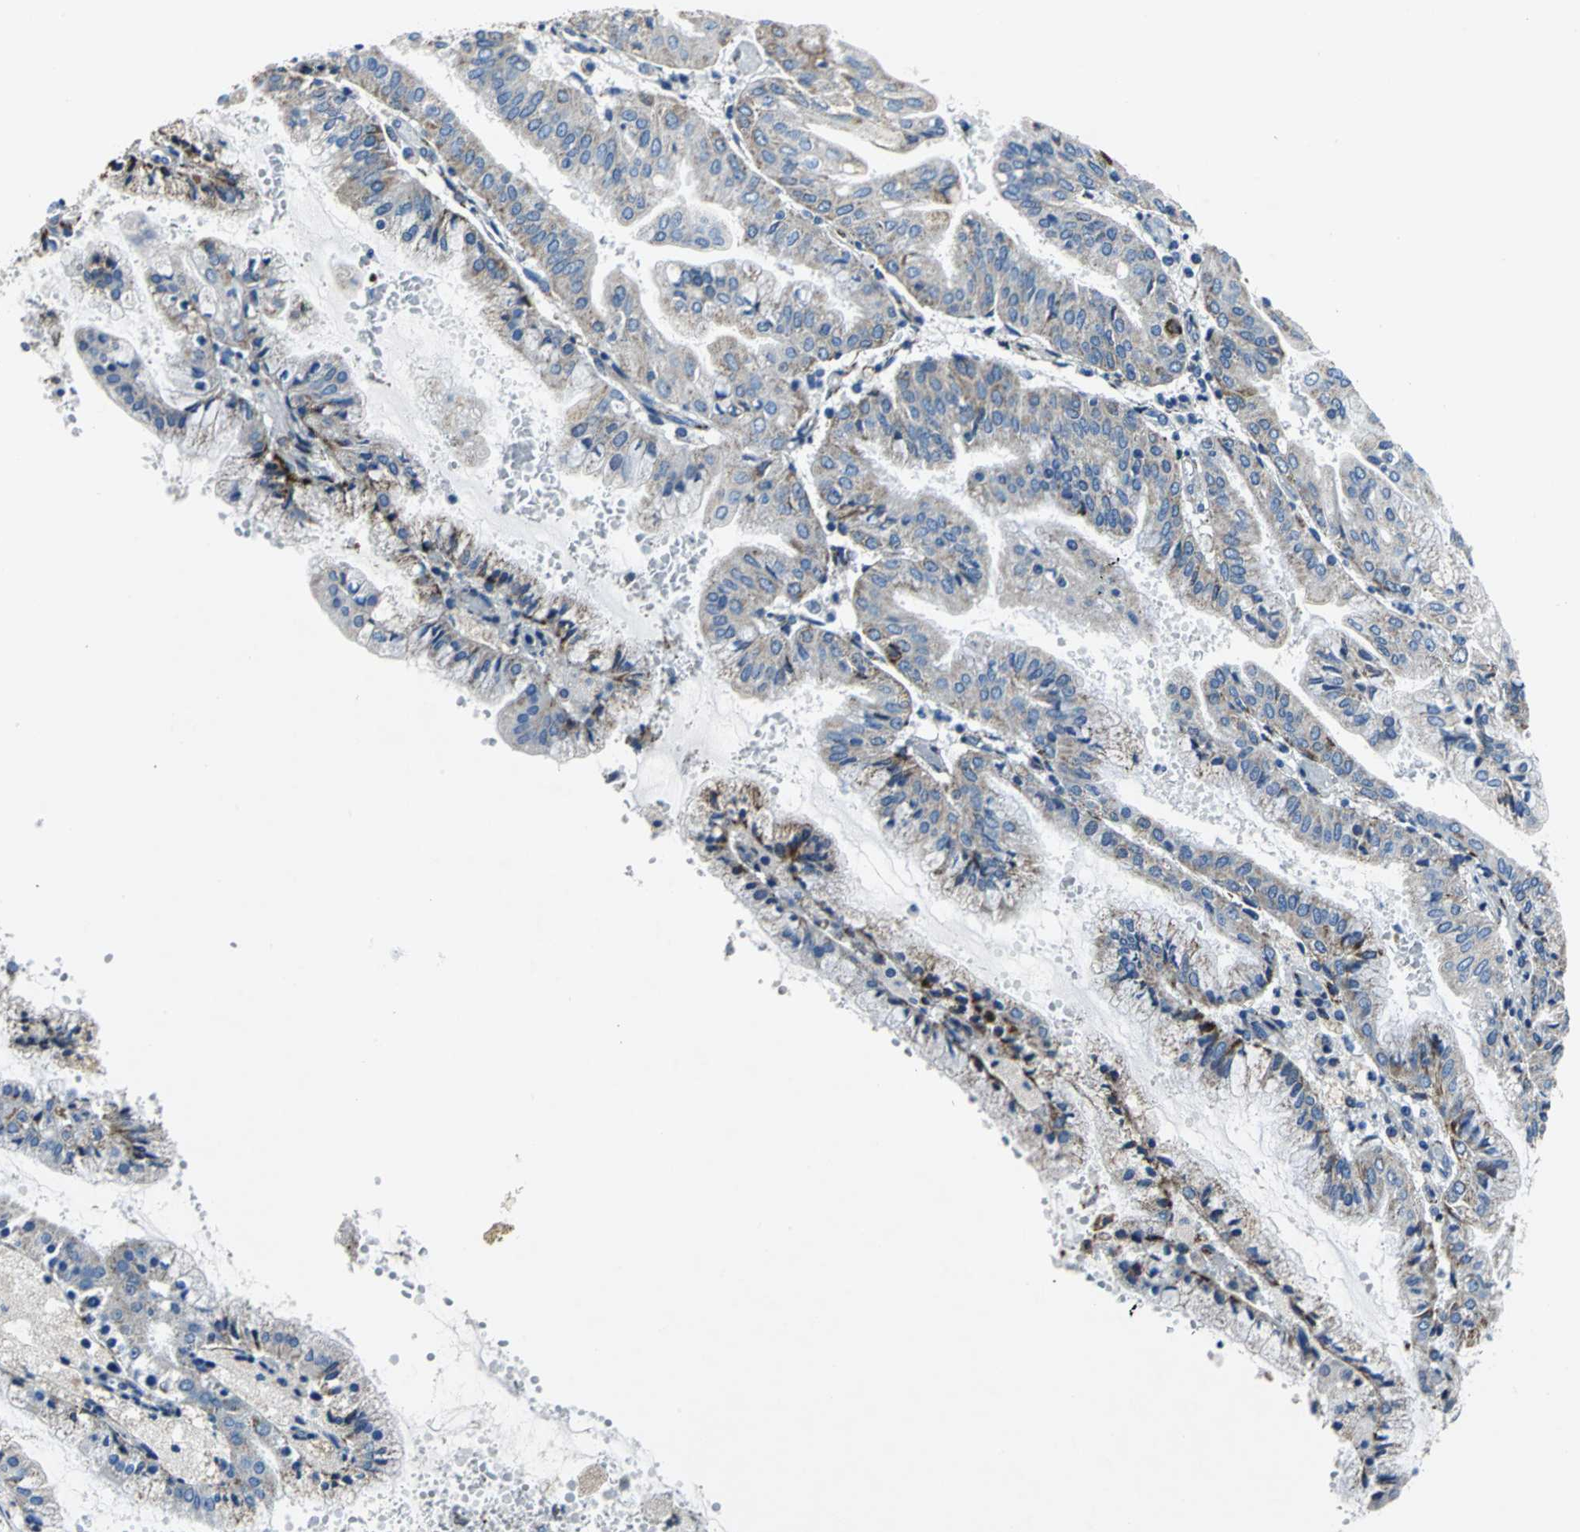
{"staining": {"intensity": "weak", "quantity": ">75%", "location": "cytoplasmic/membranous"}, "tissue": "endometrial cancer", "cell_type": "Tumor cells", "image_type": "cancer", "snomed": [{"axis": "morphology", "description": "Adenocarcinoma, NOS"}, {"axis": "topography", "description": "Endometrium"}], "caption": "Weak cytoplasmic/membranous staining is present in approximately >75% of tumor cells in endometrial cancer.", "gene": "IFI6", "patient": {"sex": "female", "age": 63}}